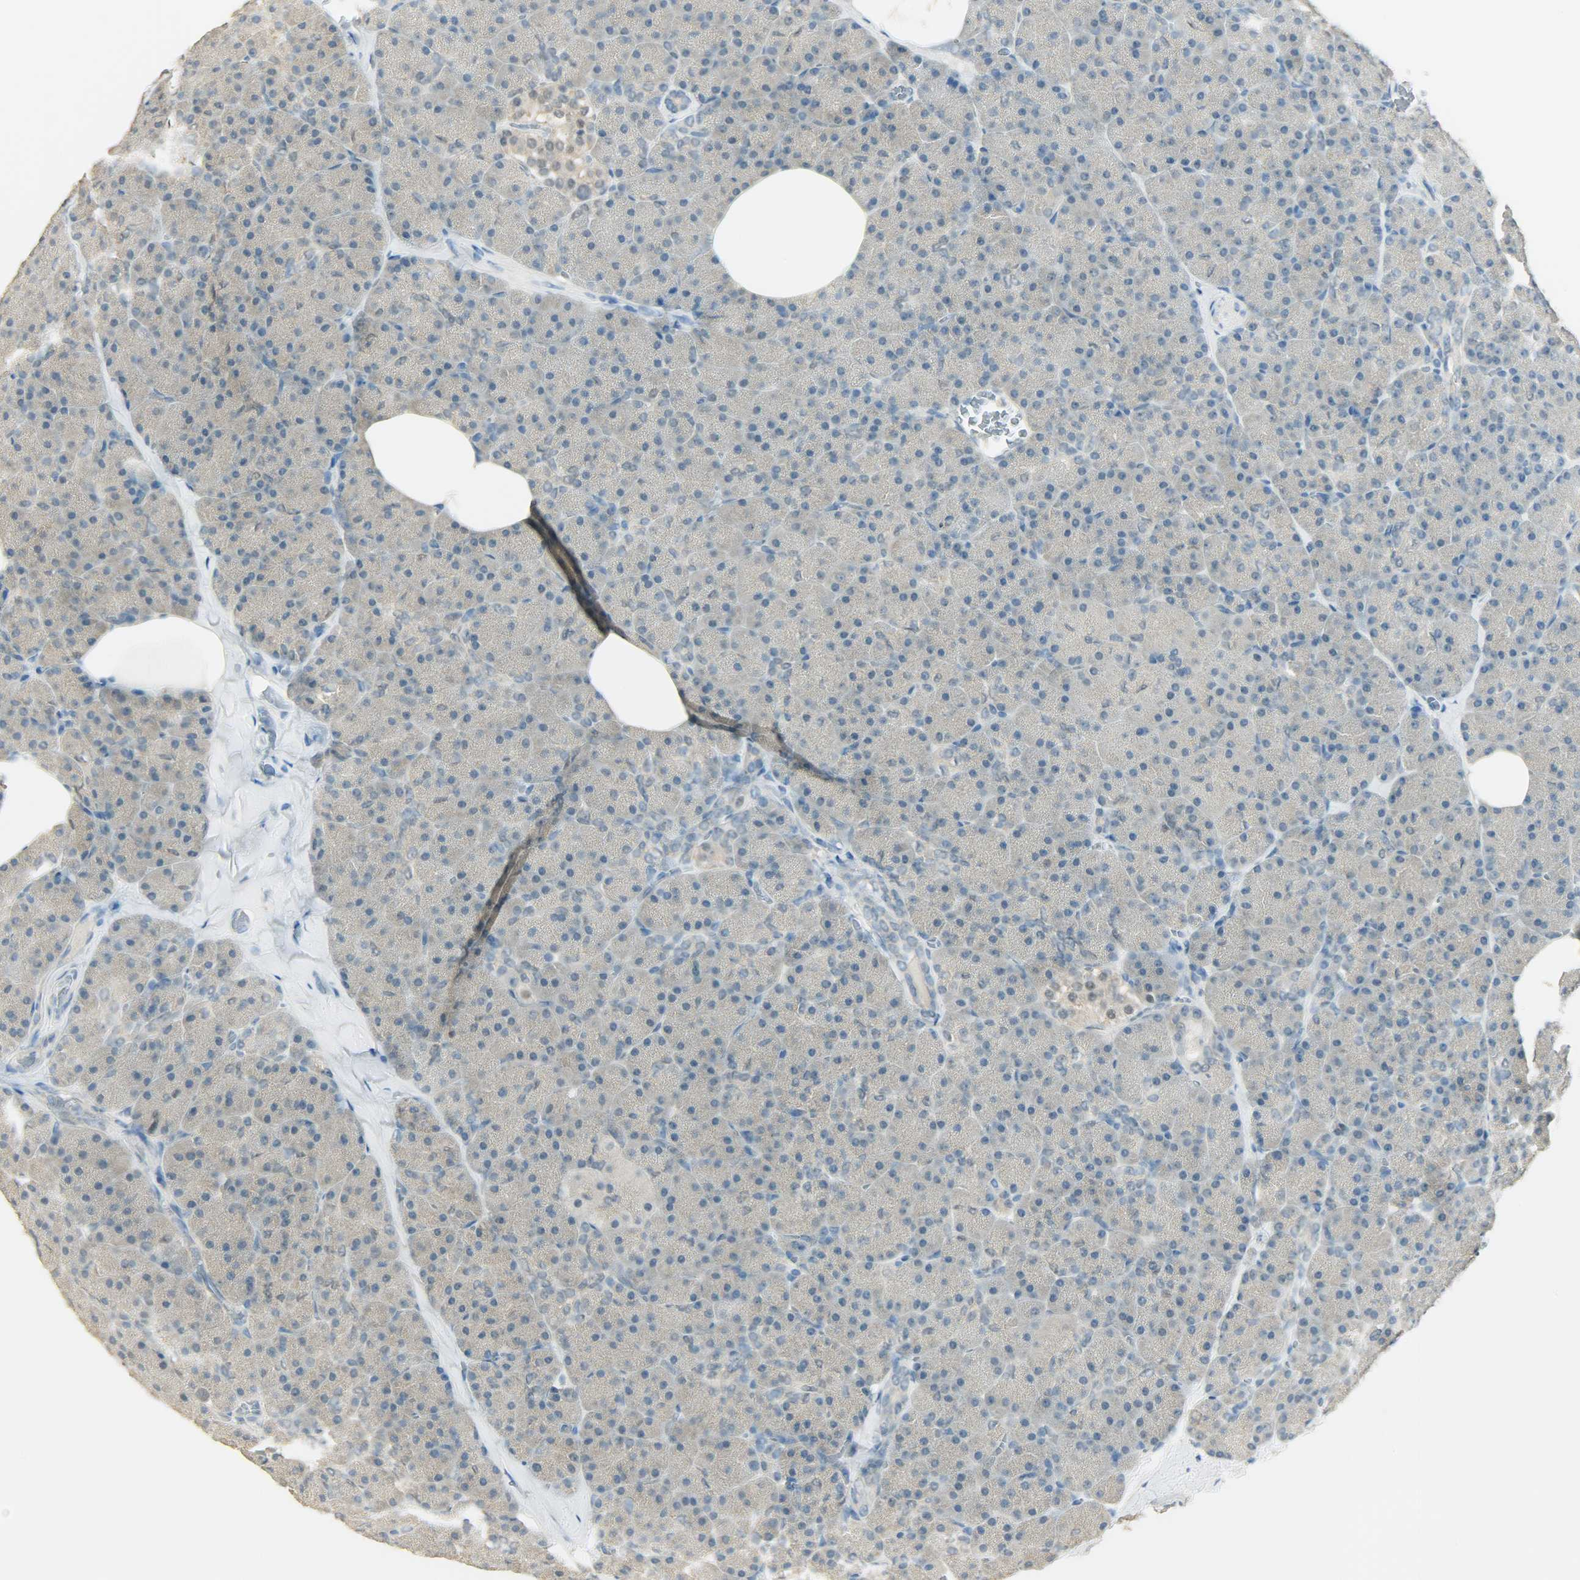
{"staining": {"intensity": "weak", "quantity": ">75%", "location": "cytoplasmic/membranous"}, "tissue": "pancreas", "cell_type": "Exocrine glandular cells", "image_type": "normal", "snomed": [{"axis": "morphology", "description": "Normal tissue, NOS"}, {"axis": "topography", "description": "Pancreas"}], "caption": "Immunohistochemistry of benign human pancreas exhibits low levels of weak cytoplasmic/membranous staining in about >75% of exocrine glandular cells.", "gene": "PRMT5", "patient": {"sex": "female", "age": 35}}